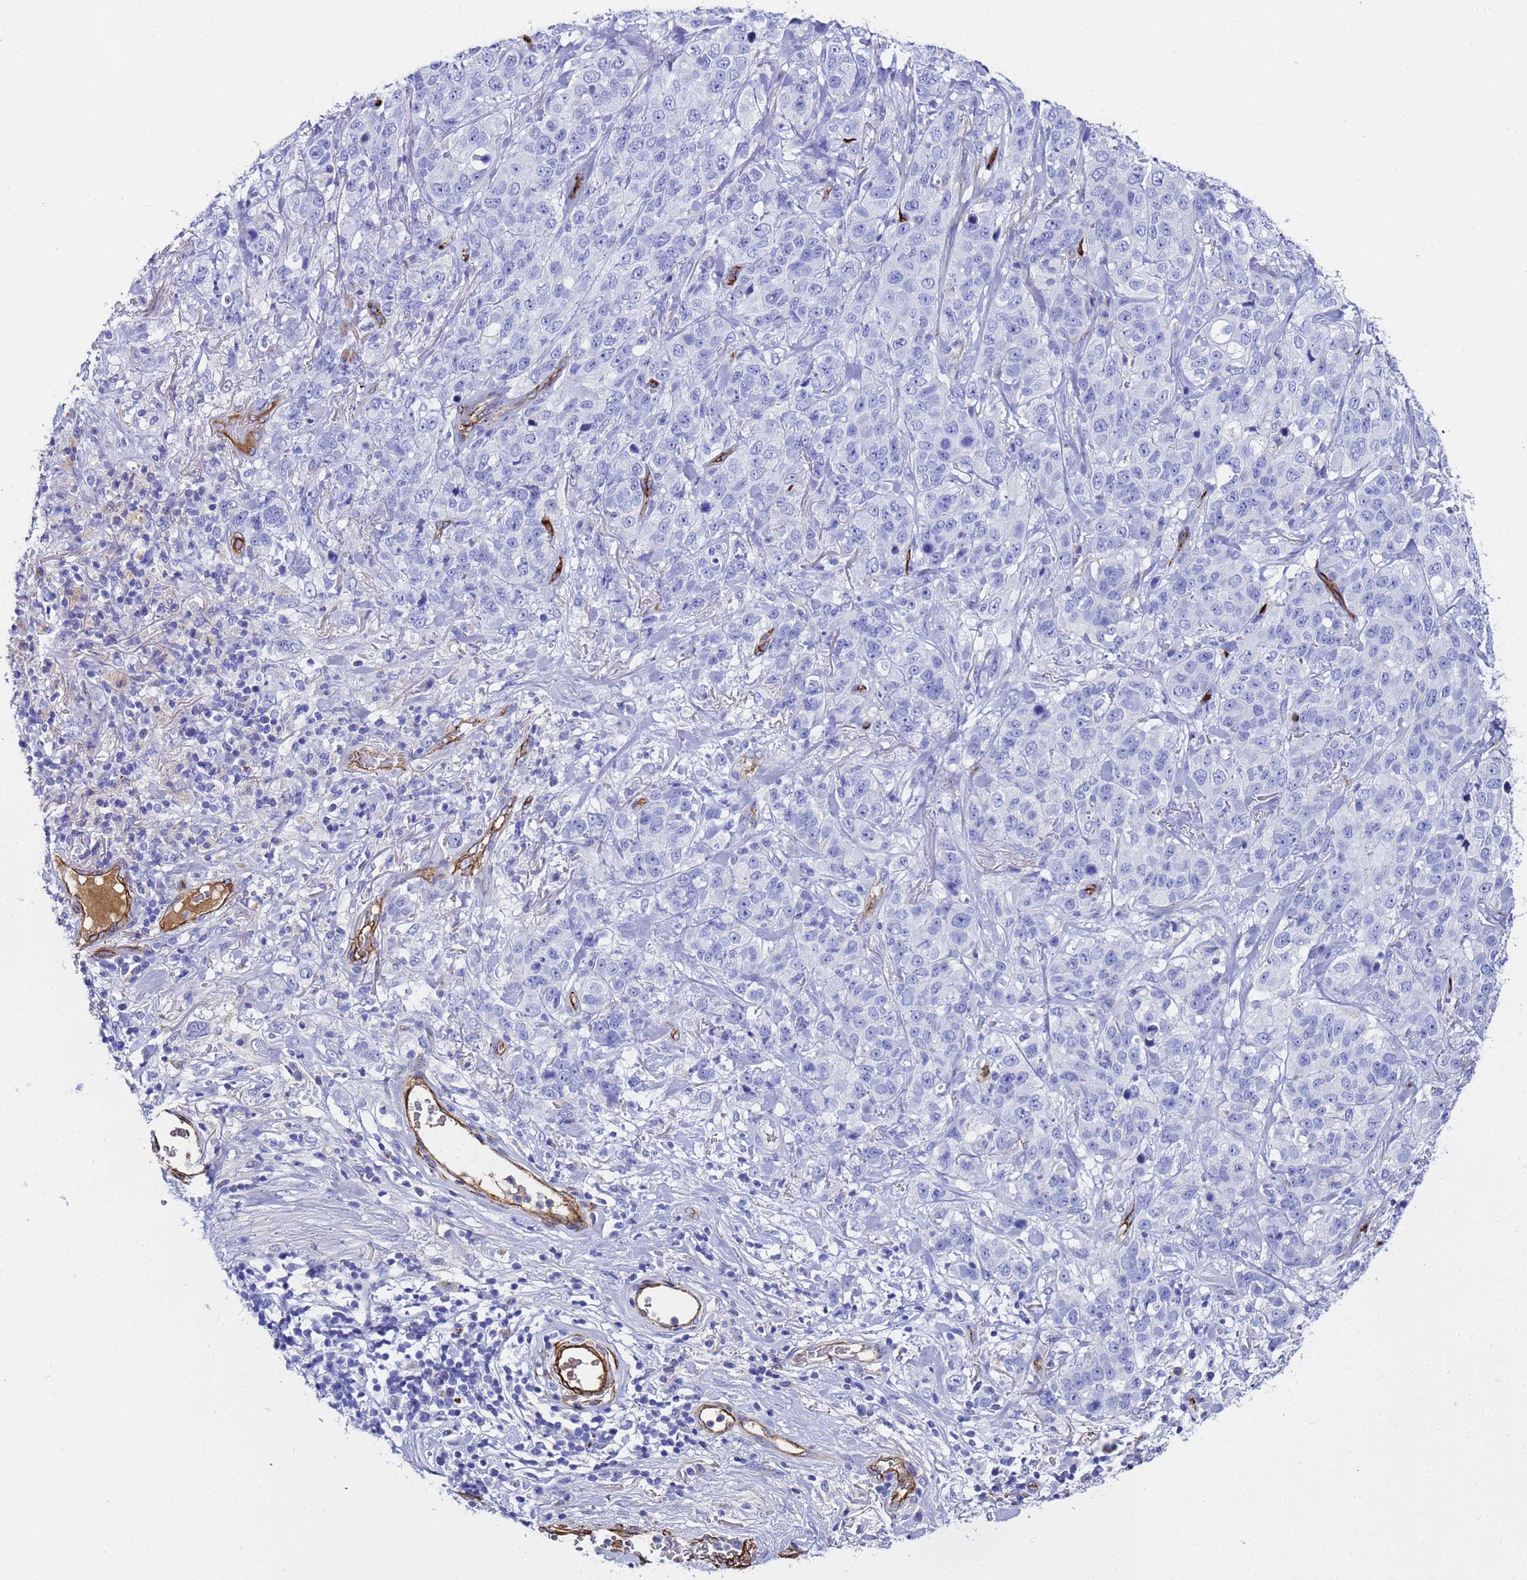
{"staining": {"intensity": "negative", "quantity": "none", "location": "none"}, "tissue": "stomach cancer", "cell_type": "Tumor cells", "image_type": "cancer", "snomed": [{"axis": "morphology", "description": "Adenocarcinoma, NOS"}, {"axis": "topography", "description": "Stomach"}], "caption": "Stomach cancer (adenocarcinoma) stained for a protein using immunohistochemistry (IHC) shows no positivity tumor cells.", "gene": "ADIPOQ", "patient": {"sex": "male", "age": 48}}